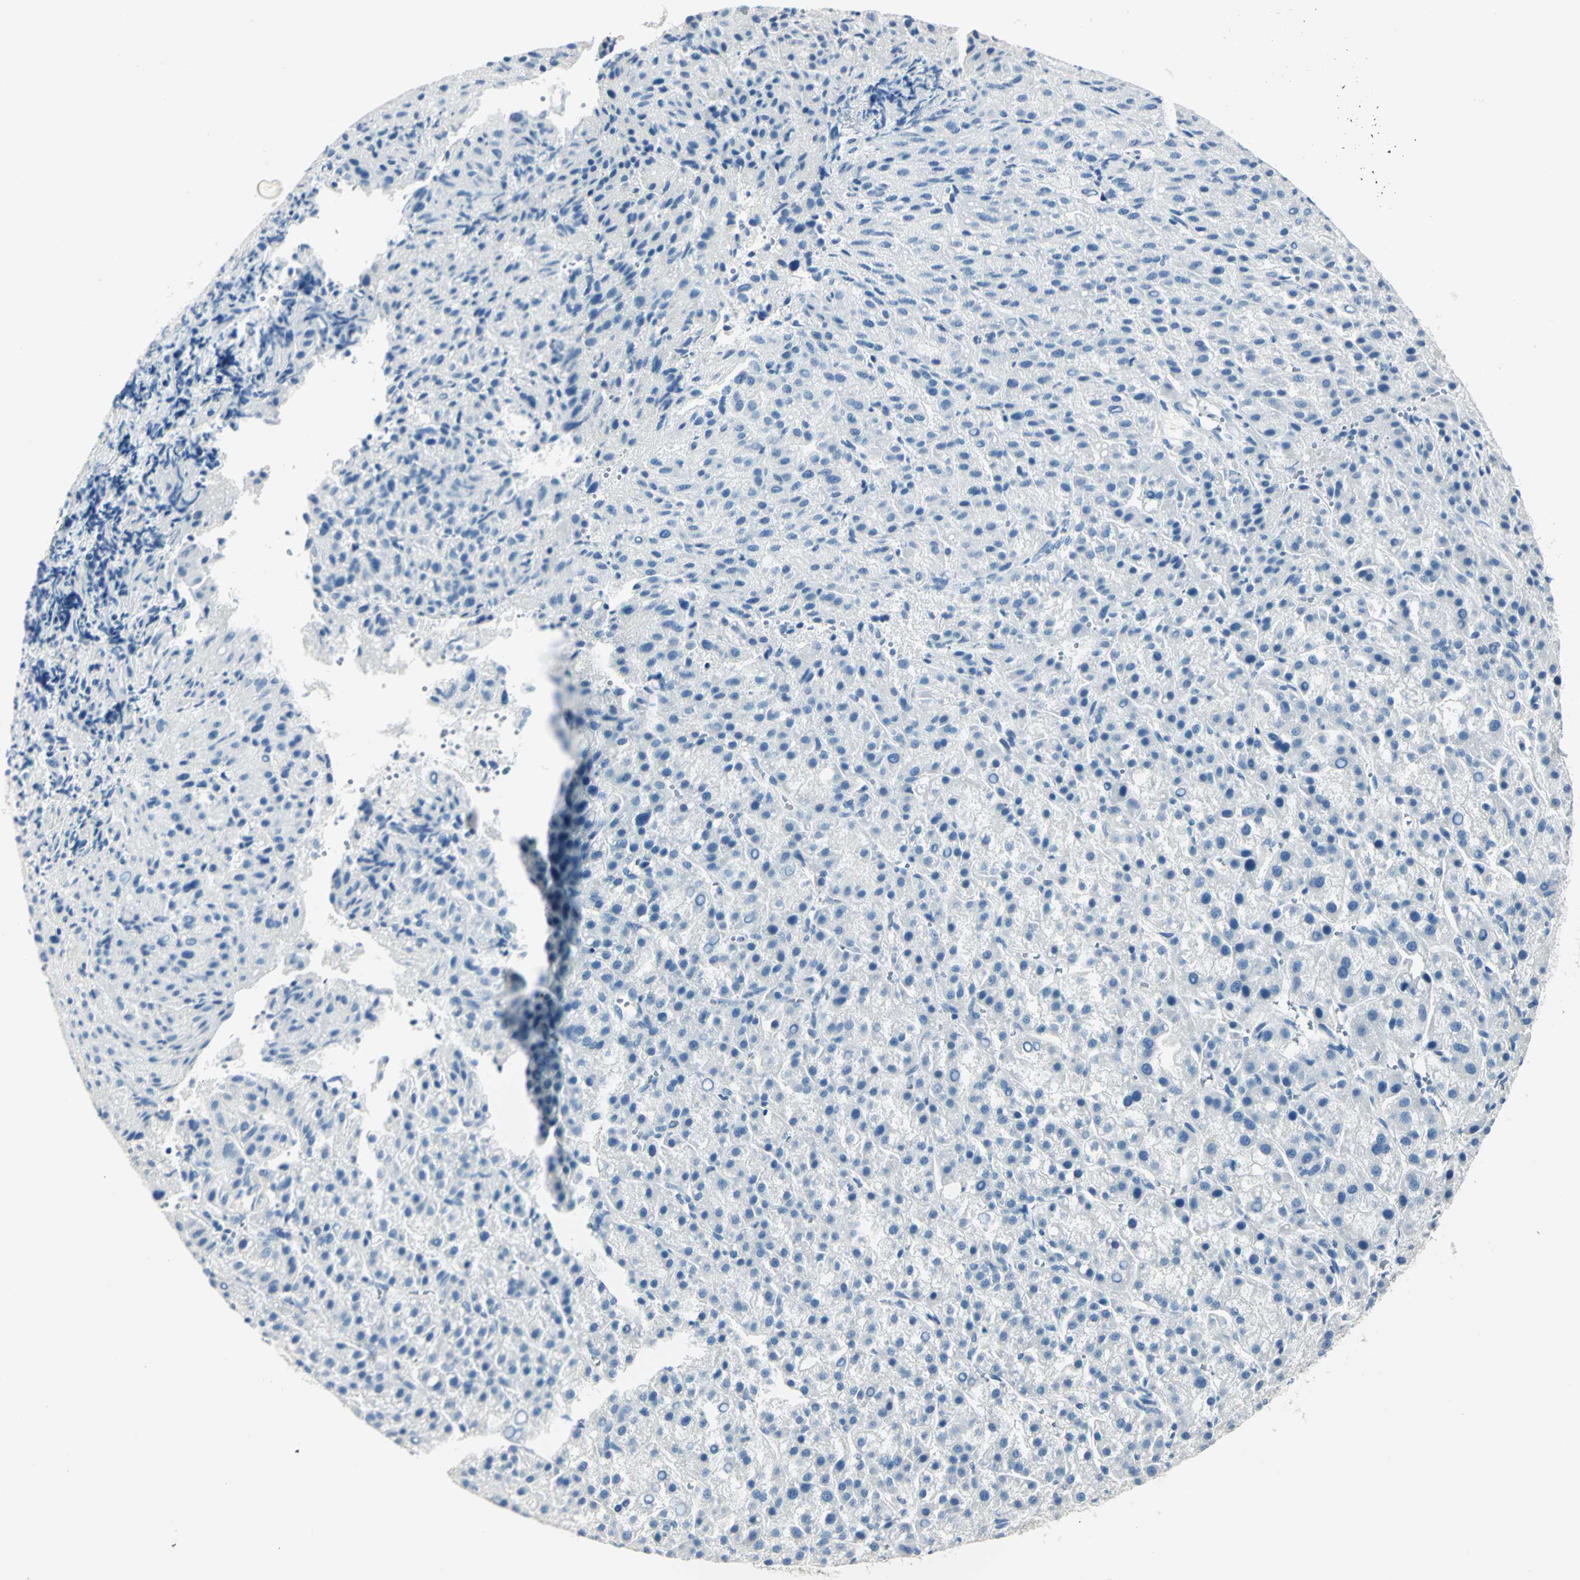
{"staining": {"intensity": "negative", "quantity": "none", "location": "none"}, "tissue": "liver cancer", "cell_type": "Tumor cells", "image_type": "cancer", "snomed": [{"axis": "morphology", "description": "Carcinoma, Hepatocellular, NOS"}, {"axis": "topography", "description": "Liver"}], "caption": "Tumor cells show no significant positivity in liver cancer (hepatocellular carcinoma).", "gene": "UCHL1", "patient": {"sex": "female", "age": 58}}